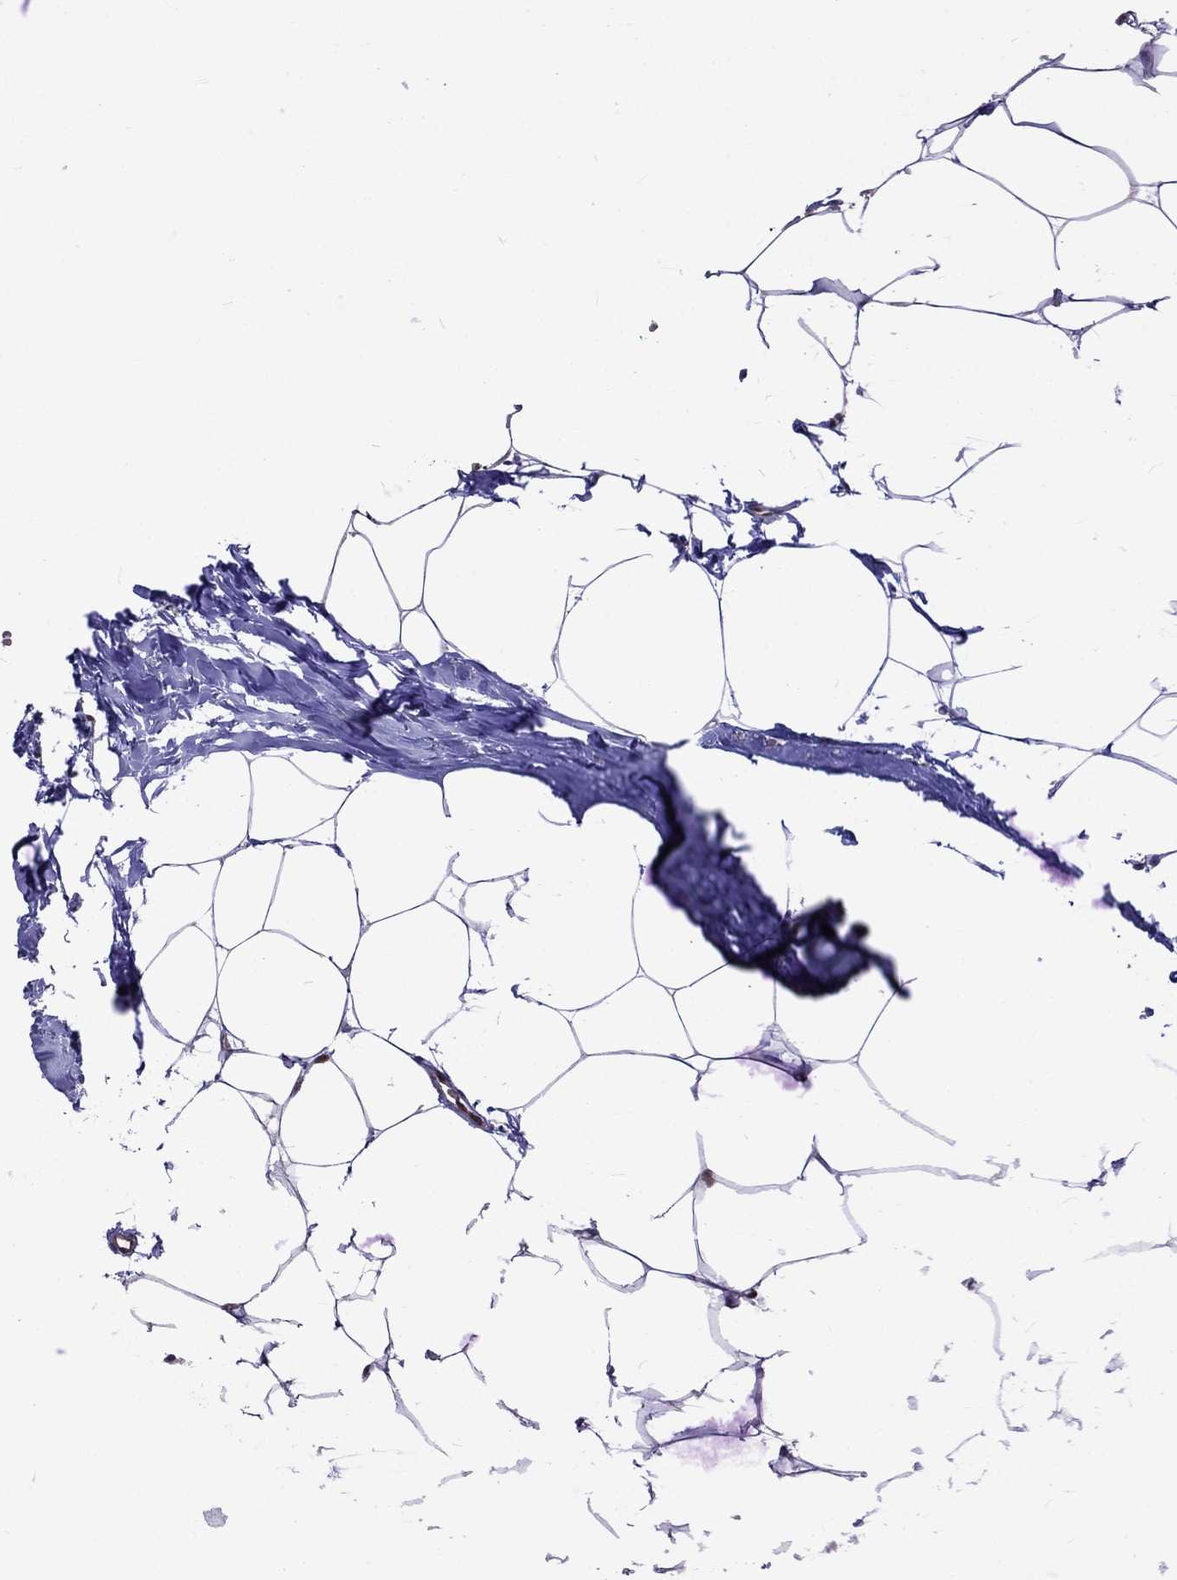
{"staining": {"intensity": "negative", "quantity": "none", "location": "none"}, "tissue": "breast cancer", "cell_type": "Tumor cells", "image_type": "cancer", "snomed": [{"axis": "morphology", "description": "Duct carcinoma"}, {"axis": "topography", "description": "Breast"}], "caption": "Immunohistochemistry image of human infiltrating ductal carcinoma (breast) stained for a protein (brown), which reveals no staining in tumor cells.", "gene": "ZBED1", "patient": {"sex": "female", "age": 40}}